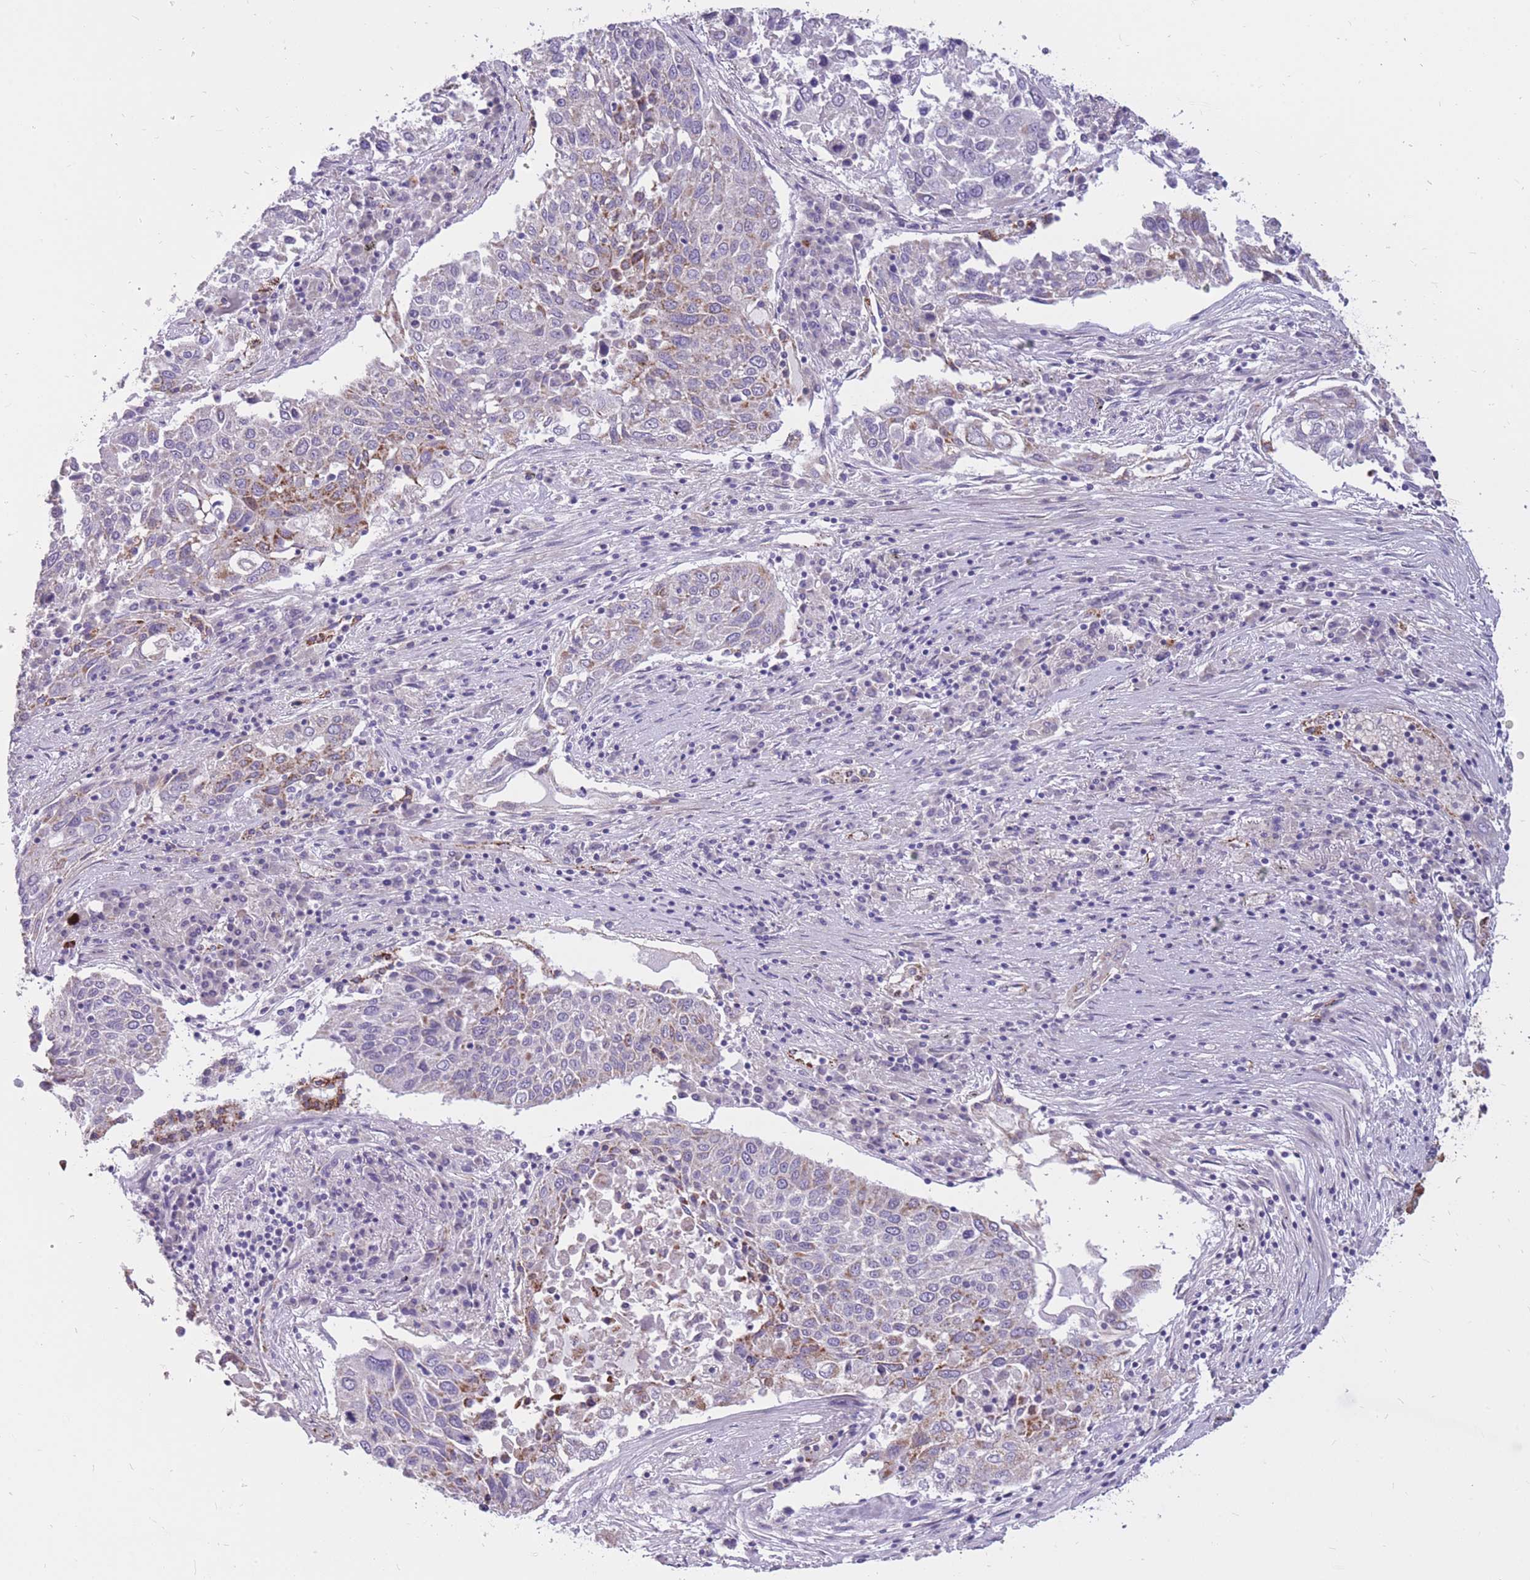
{"staining": {"intensity": "moderate", "quantity": "<25%", "location": "cytoplasmic/membranous"}, "tissue": "lung cancer", "cell_type": "Tumor cells", "image_type": "cancer", "snomed": [{"axis": "morphology", "description": "Squamous cell carcinoma, NOS"}, {"axis": "topography", "description": "Lung"}], "caption": "Immunohistochemistry (IHC) (DAB) staining of squamous cell carcinoma (lung) shows moderate cytoplasmic/membranous protein expression in approximately <25% of tumor cells. (Stains: DAB (3,3'-diaminobenzidine) in brown, nuclei in blue, Microscopy: brightfield microscopy at high magnification).", "gene": "RNF170", "patient": {"sex": "male", "age": 65}}